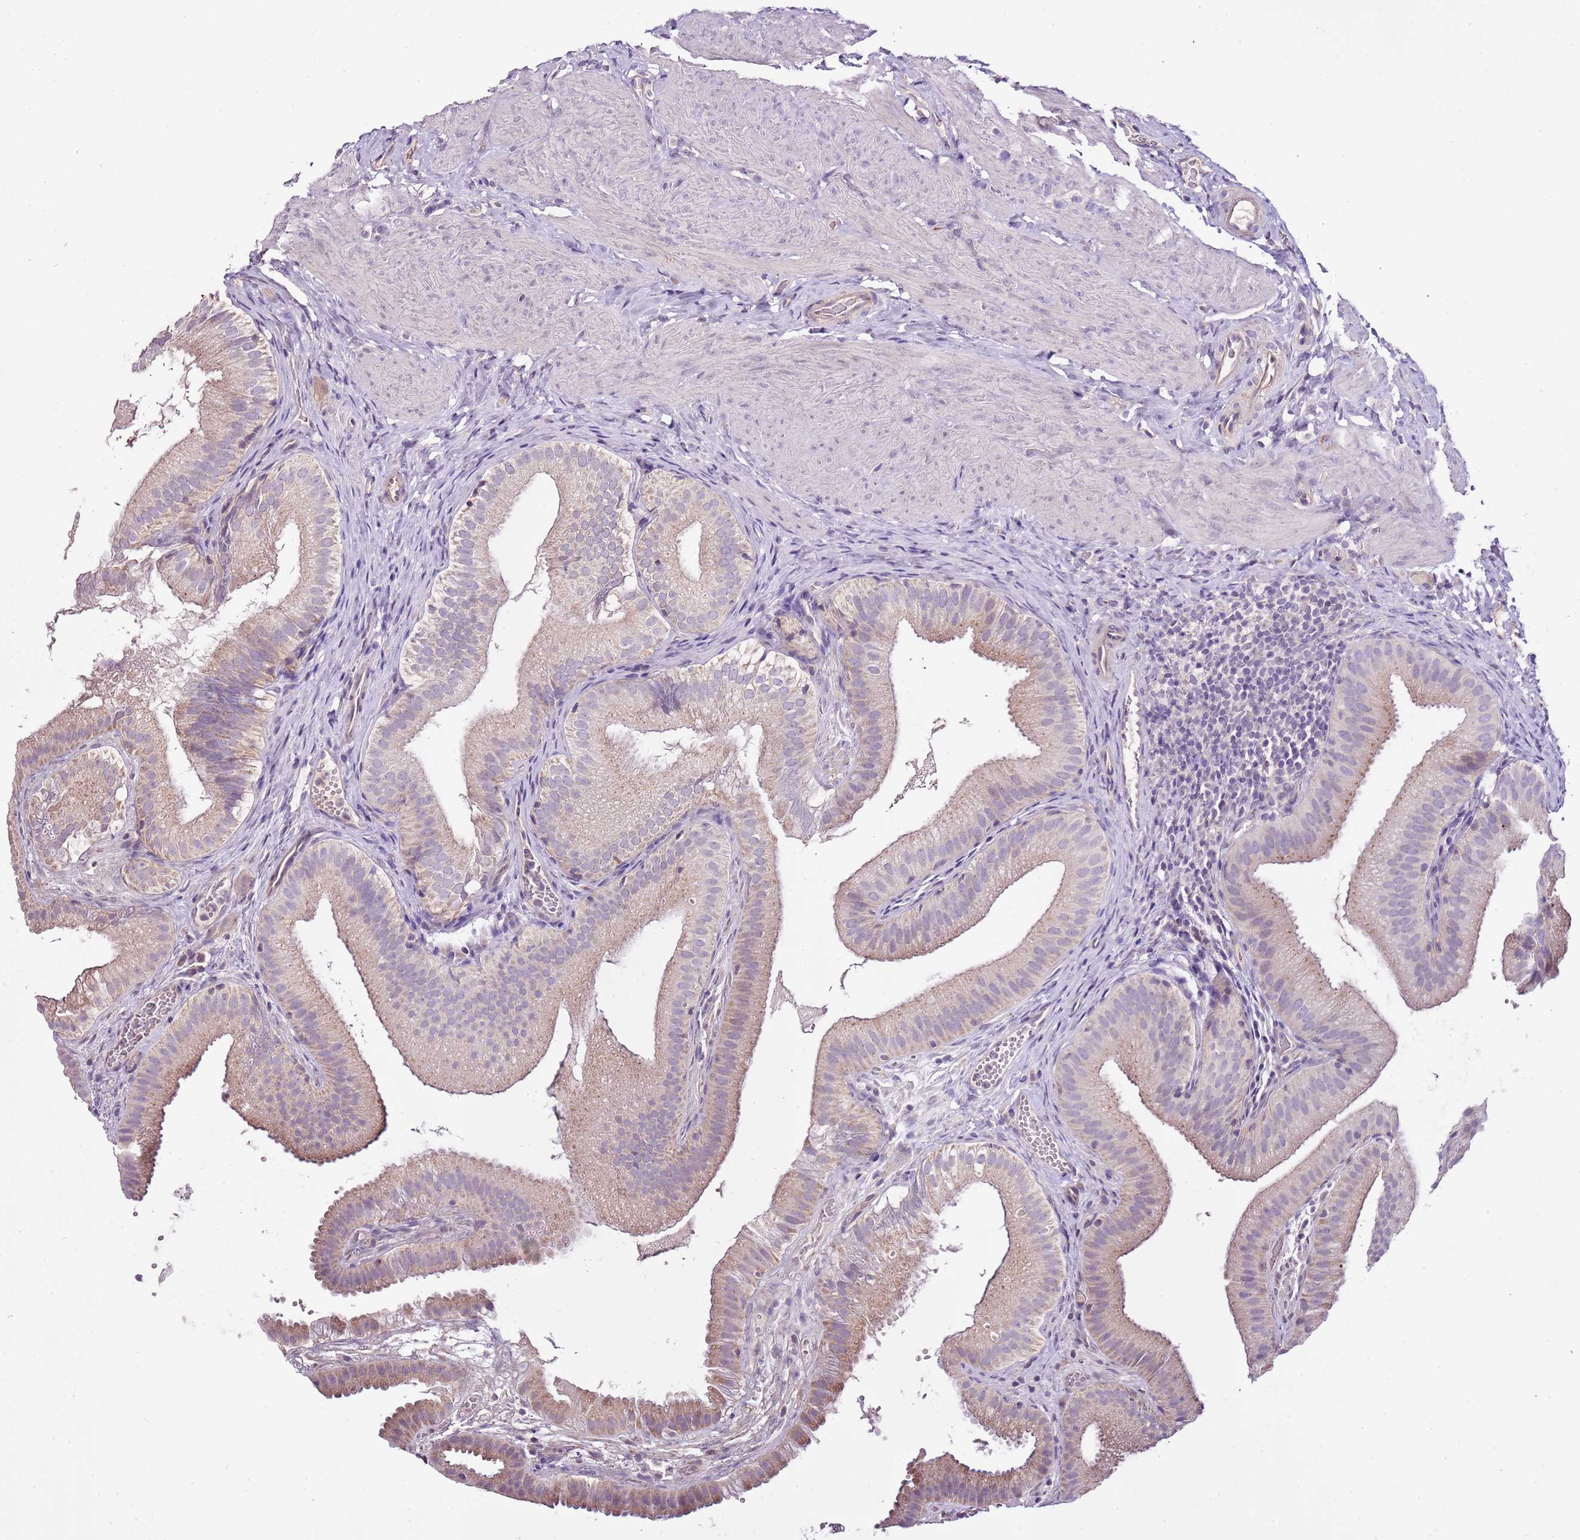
{"staining": {"intensity": "moderate", "quantity": "25%-75%", "location": "cytoplasmic/membranous"}, "tissue": "gallbladder", "cell_type": "Glandular cells", "image_type": "normal", "snomed": [{"axis": "morphology", "description": "Normal tissue, NOS"}, {"axis": "topography", "description": "Gallbladder"}], "caption": "Immunohistochemical staining of normal gallbladder displays moderate cytoplasmic/membranous protein expression in about 25%-75% of glandular cells.", "gene": "CMKLR1", "patient": {"sex": "female", "age": 30}}